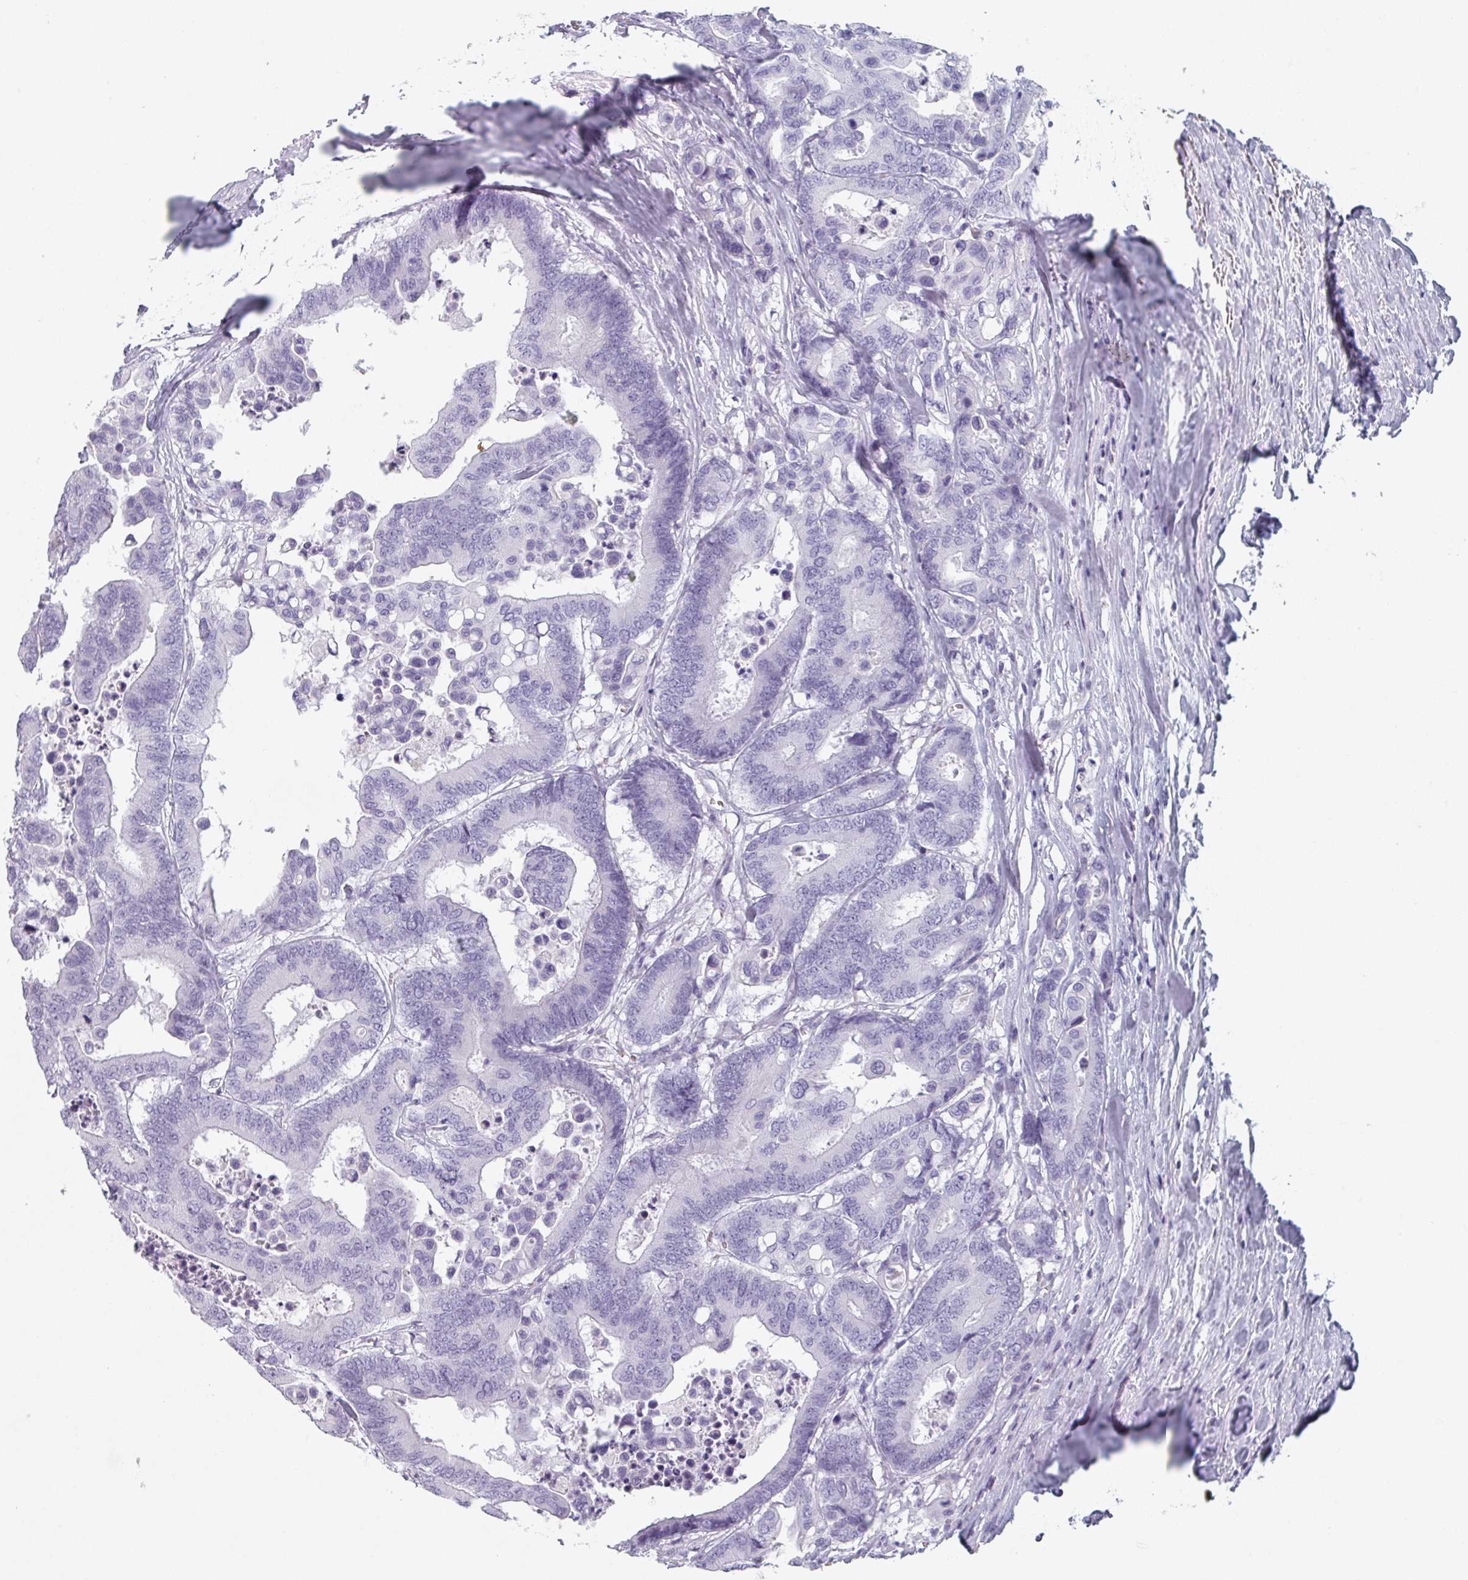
{"staining": {"intensity": "negative", "quantity": "none", "location": "none"}, "tissue": "colorectal cancer", "cell_type": "Tumor cells", "image_type": "cancer", "snomed": [{"axis": "morphology", "description": "Normal tissue, NOS"}, {"axis": "morphology", "description": "Adenocarcinoma, NOS"}, {"axis": "topography", "description": "Colon"}], "caption": "Colorectal cancer was stained to show a protein in brown. There is no significant staining in tumor cells. (DAB immunohistochemistry visualized using brightfield microscopy, high magnification).", "gene": "SLC35G2", "patient": {"sex": "male", "age": 82}}